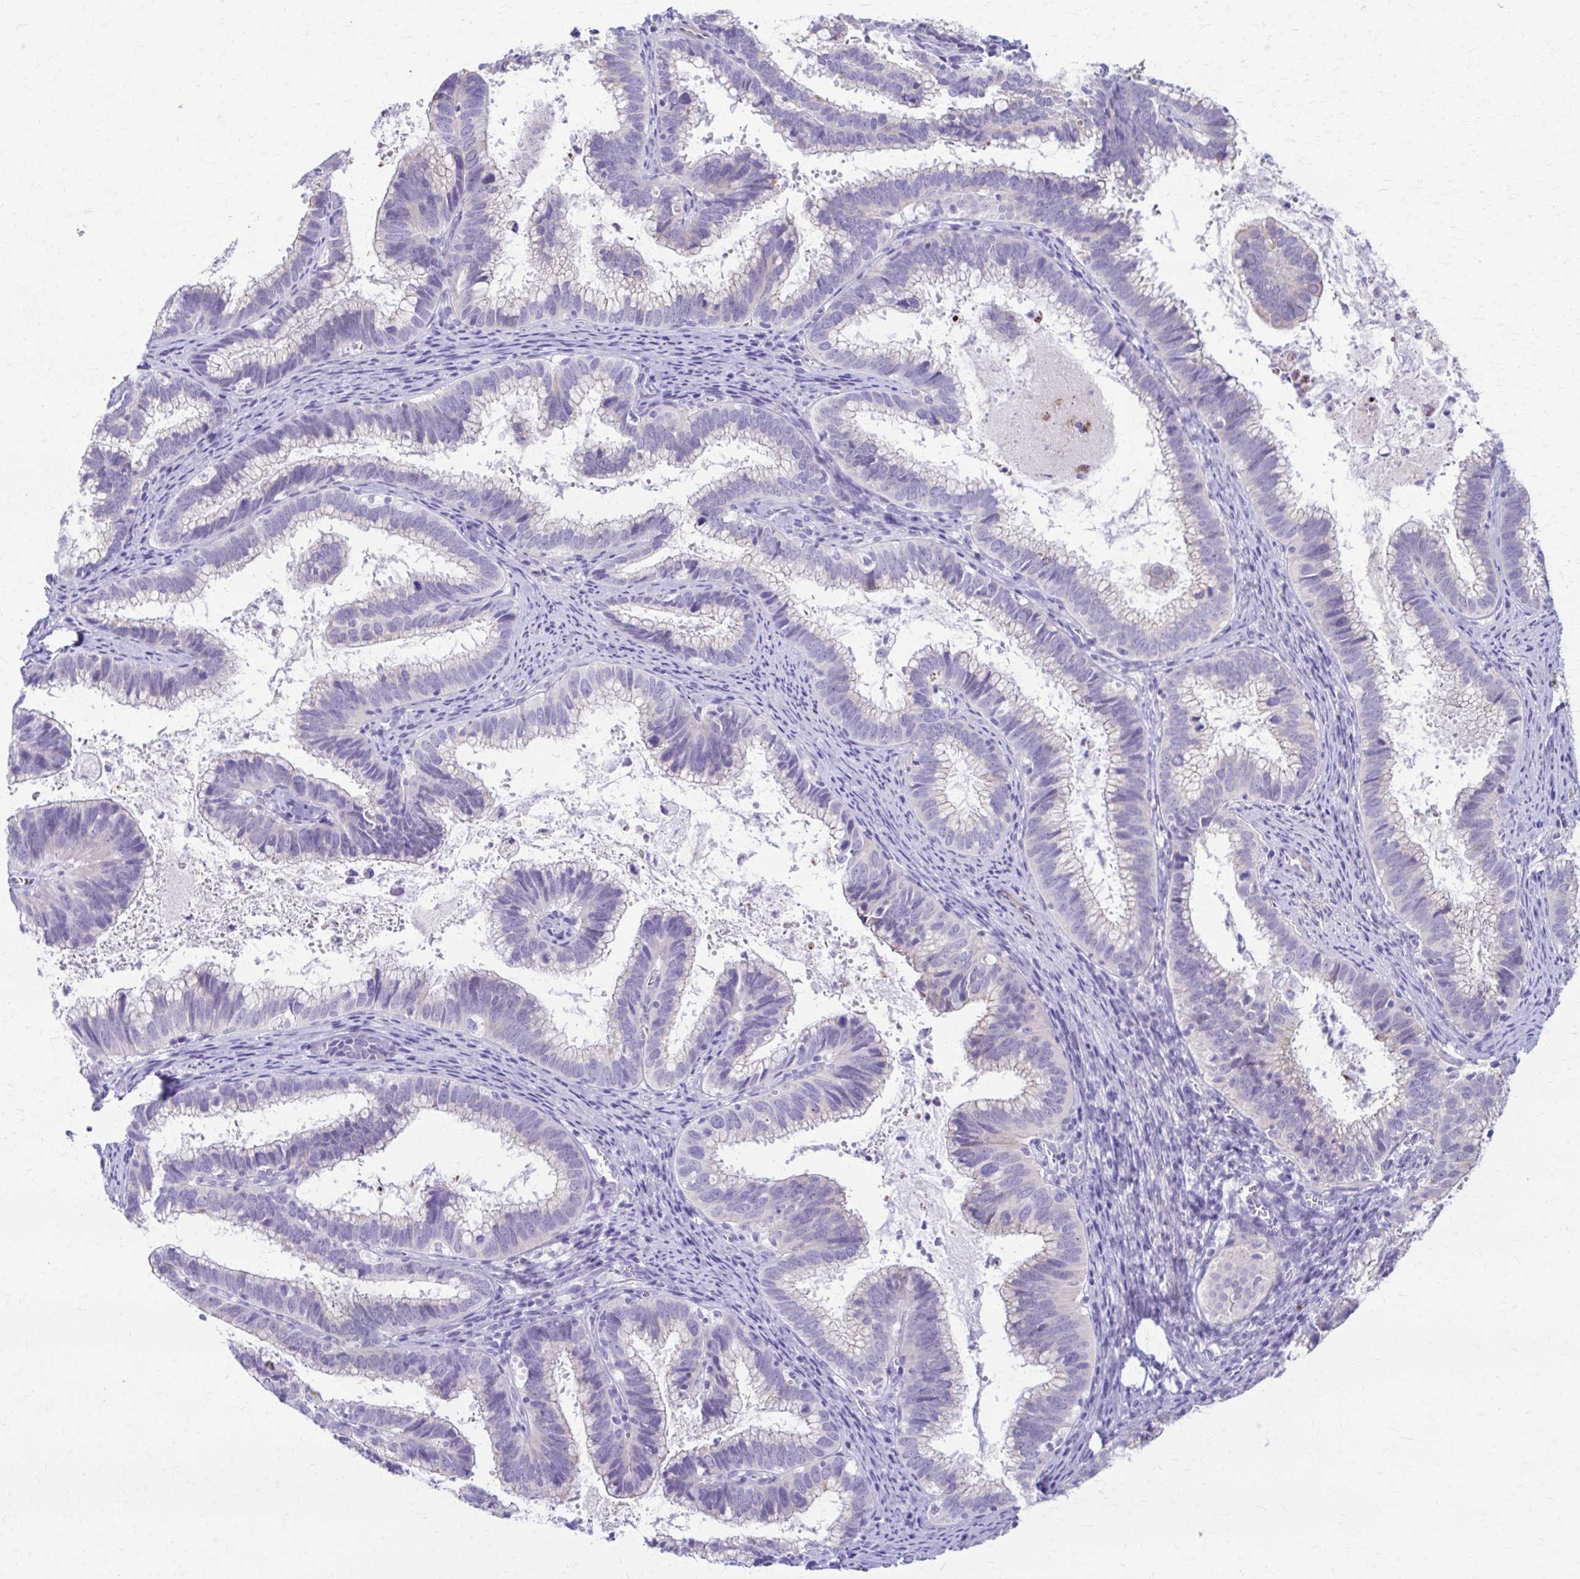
{"staining": {"intensity": "negative", "quantity": "none", "location": "none"}, "tissue": "cervical cancer", "cell_type": "Tumor cells", "image_type": "cancer", "snomed": [{"axis": "morphology", "description": "Adenocarcinoma, NOS"}, {"axis": "topography", "description": "Cervix"}], "caption": "There is no significant positivity in tumor cells of cervical cancer.", "gene": "DSP", "patient": {"sex": "female", "age": 61}}